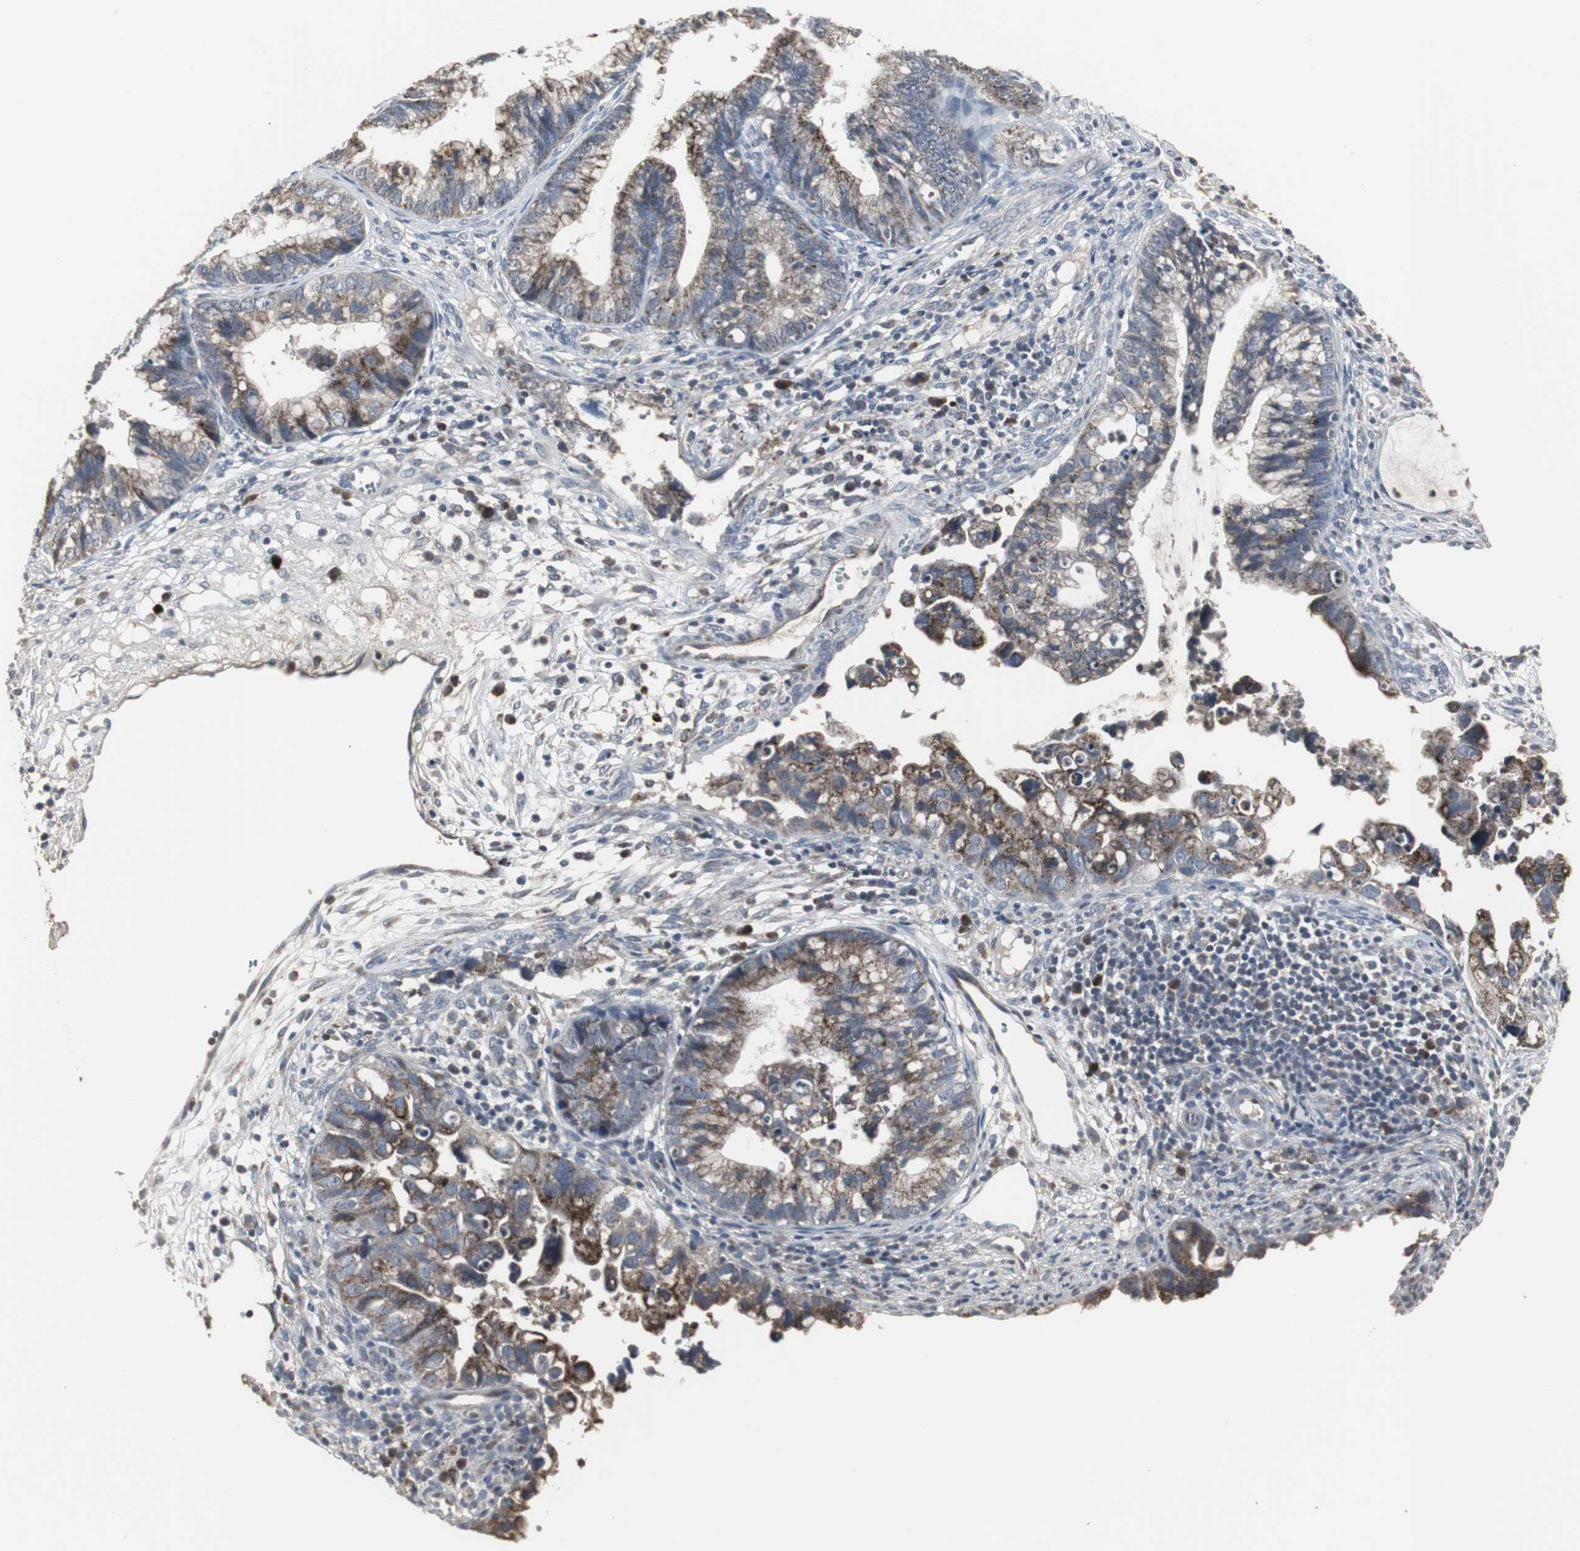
{"staining": {"intensity": "moderate", "quantity": "25%-75%", "location": "cytoplasmic/membranous"}, "tissue": "cervical cancer", "cell_type": "Tumor cells", "image_type": "cancer", "snomed": [{"axis": "morphology", "description": "Adenocarcinoma, NOS"}, {"axis": "topography", "description": "Cervix"}], "caption": "Protein analysis of cervical adenocarcinoma tissue demonstrates moderate cytoplasmic/membranous positivity in about 25%-75% of tumor cells. The staining is performed using DAB (3,3'-diaminobenzidine) brown chromogen to label protein expression. The nuclei are counter-stained blue using hematoxylin.", "gene": "ACAA1", "patient": {"sex": "female", "age": 44}}